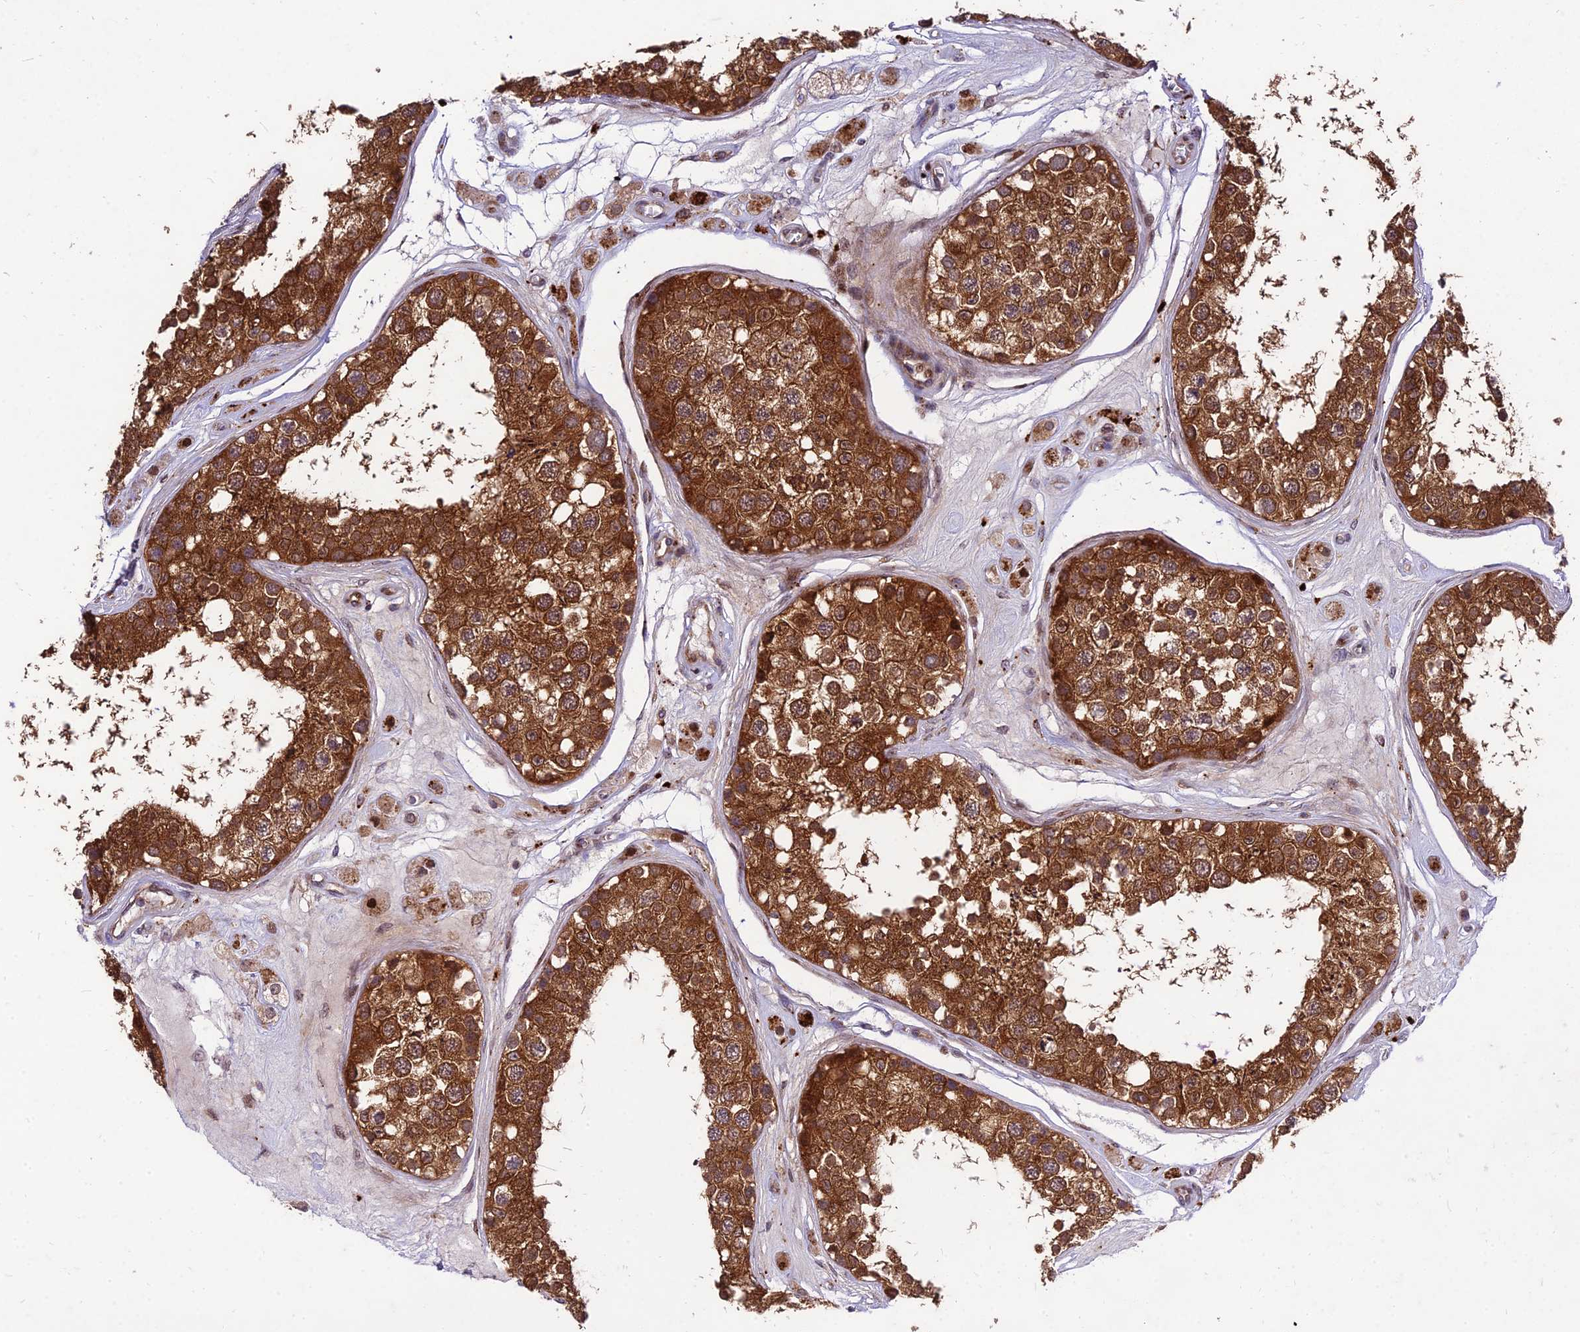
{"staining": {"intensity": "strong", "quantity": ">75%", "location": "cytoplasmic/membranous"}, "tissue": "testis", "cell_type": "Cells in seminiferous ducts", "image_type": "normal", "snomed": [{"axis": "morphology", "description": "Normal tissue, NOS"}, {"axis": "topography", "description": "Testis"}], "caption": "IHC micrograph of normal testis stained for a protein (brown), which demonstrates high levels of strong cytoplasmic/membranous expression in about >75% of cells in seminiferous ducts.", "gene": "MKKS", "patient": {"sex": "male", "age": 25}}